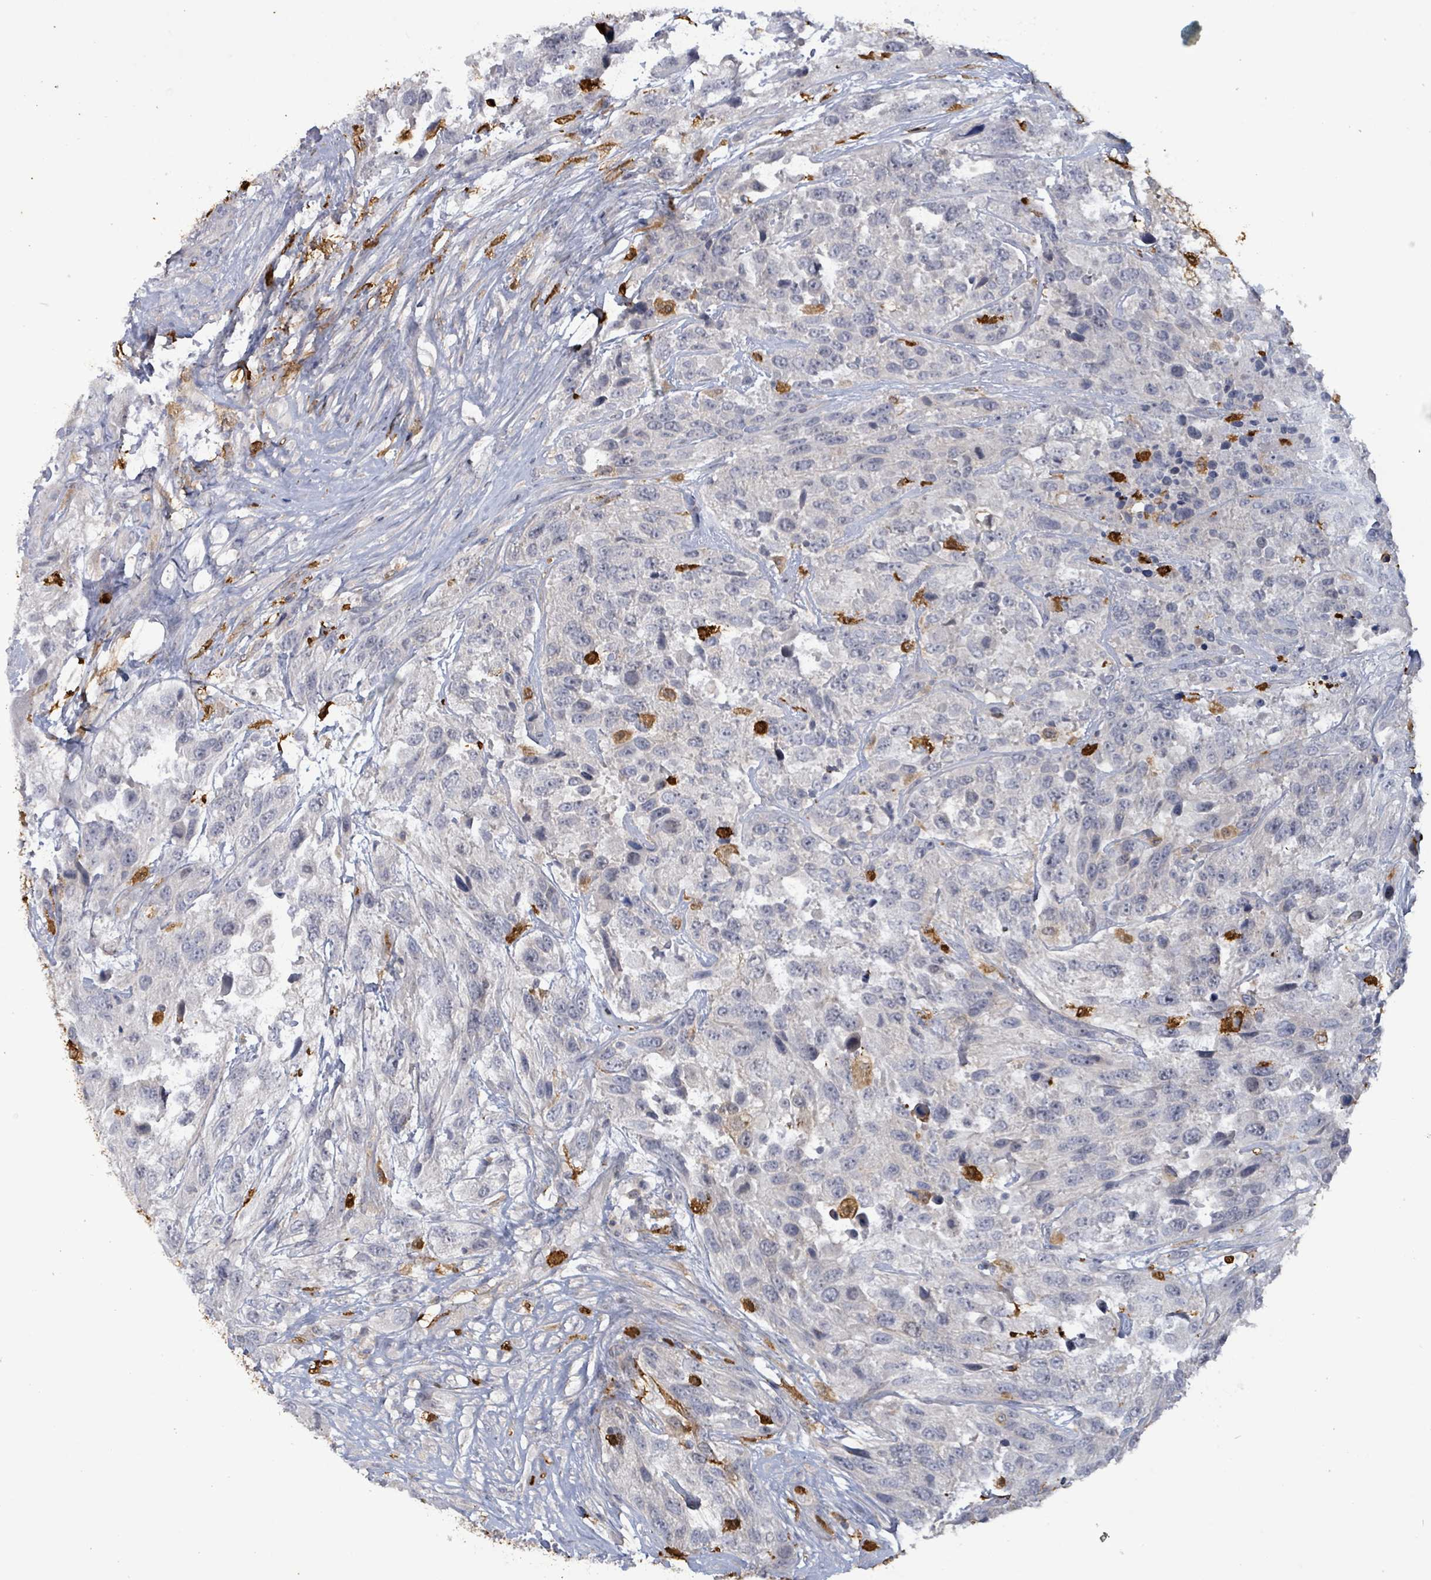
{"staining": {"intensity": "negative", "quantity": "none", "location": "none"}, "tissue": "urothelial cancer", "cell_type": "Tumor cells", "image_type": "cancer", "snomed": [{"axis": "morphology", "description": "Urothelial carcinoma, High grade"}, {"axis": "topography", "description": "Urinary bladder"}], "caption": "High power microscopy image of an IHC photomicrograph of urothelial carcinoma (high-grade), revealing no significant expression in tumor cells.", "gene": "FAM210A", "patient": {"sex": "female", "age": 70}}